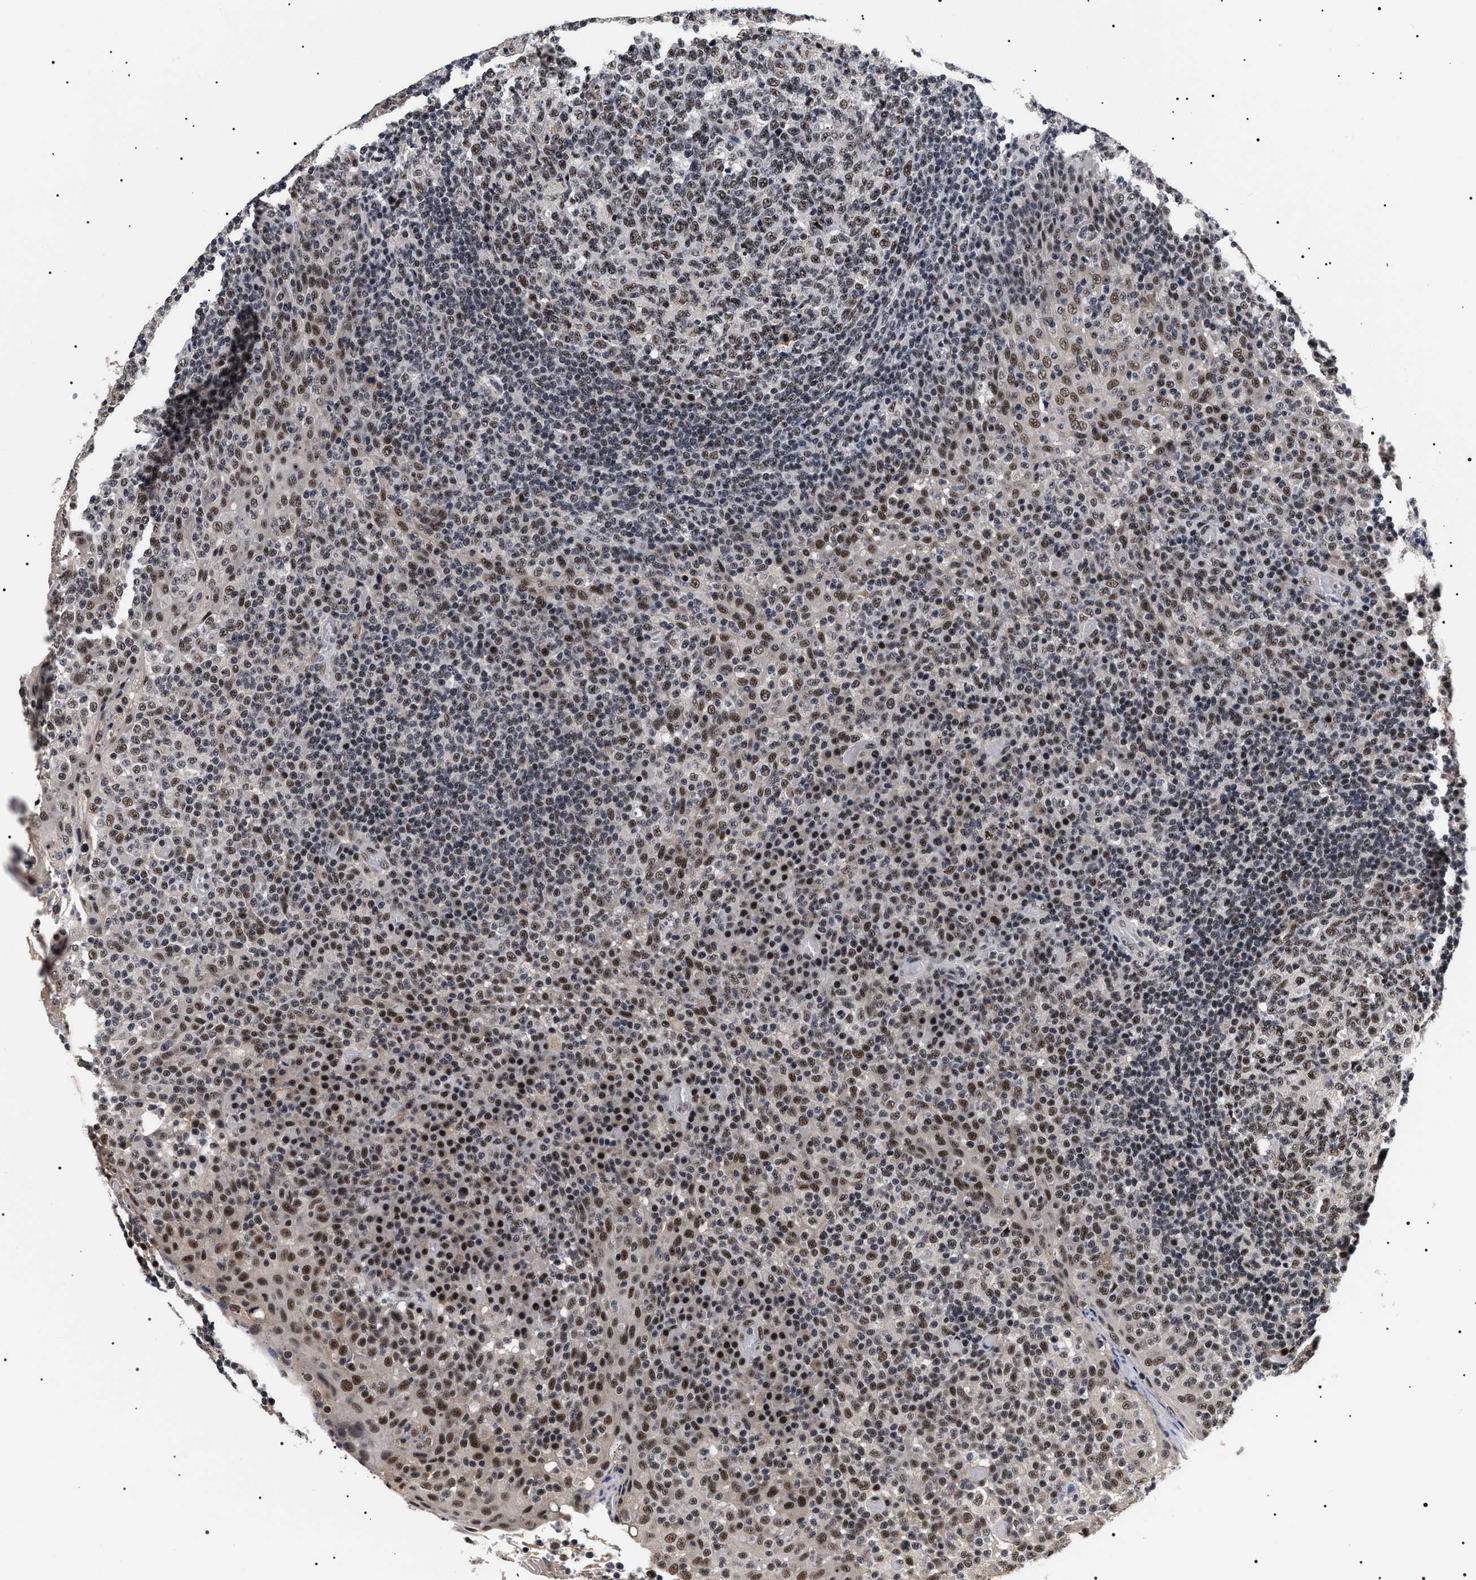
{"staining": {"intensity": "strong", "quantity": ">75%", "location": "nuclear"}, "tissue": "tonsil", "cell_type": "Germinal center cells", "image_type": "normal", "snomed": [{"axis": "morphology", "description": "Normal tissue, NOS"}, {"axis": "topography", "description": "Tonsil"}], "caption": "Immunohistochemical staining of benign tonsil demonstrates strong nuclear protein positivity in about >75% of germinal center cells.", "gene": "CAAP1", "patient": {"sex": "female", "age": 19}}